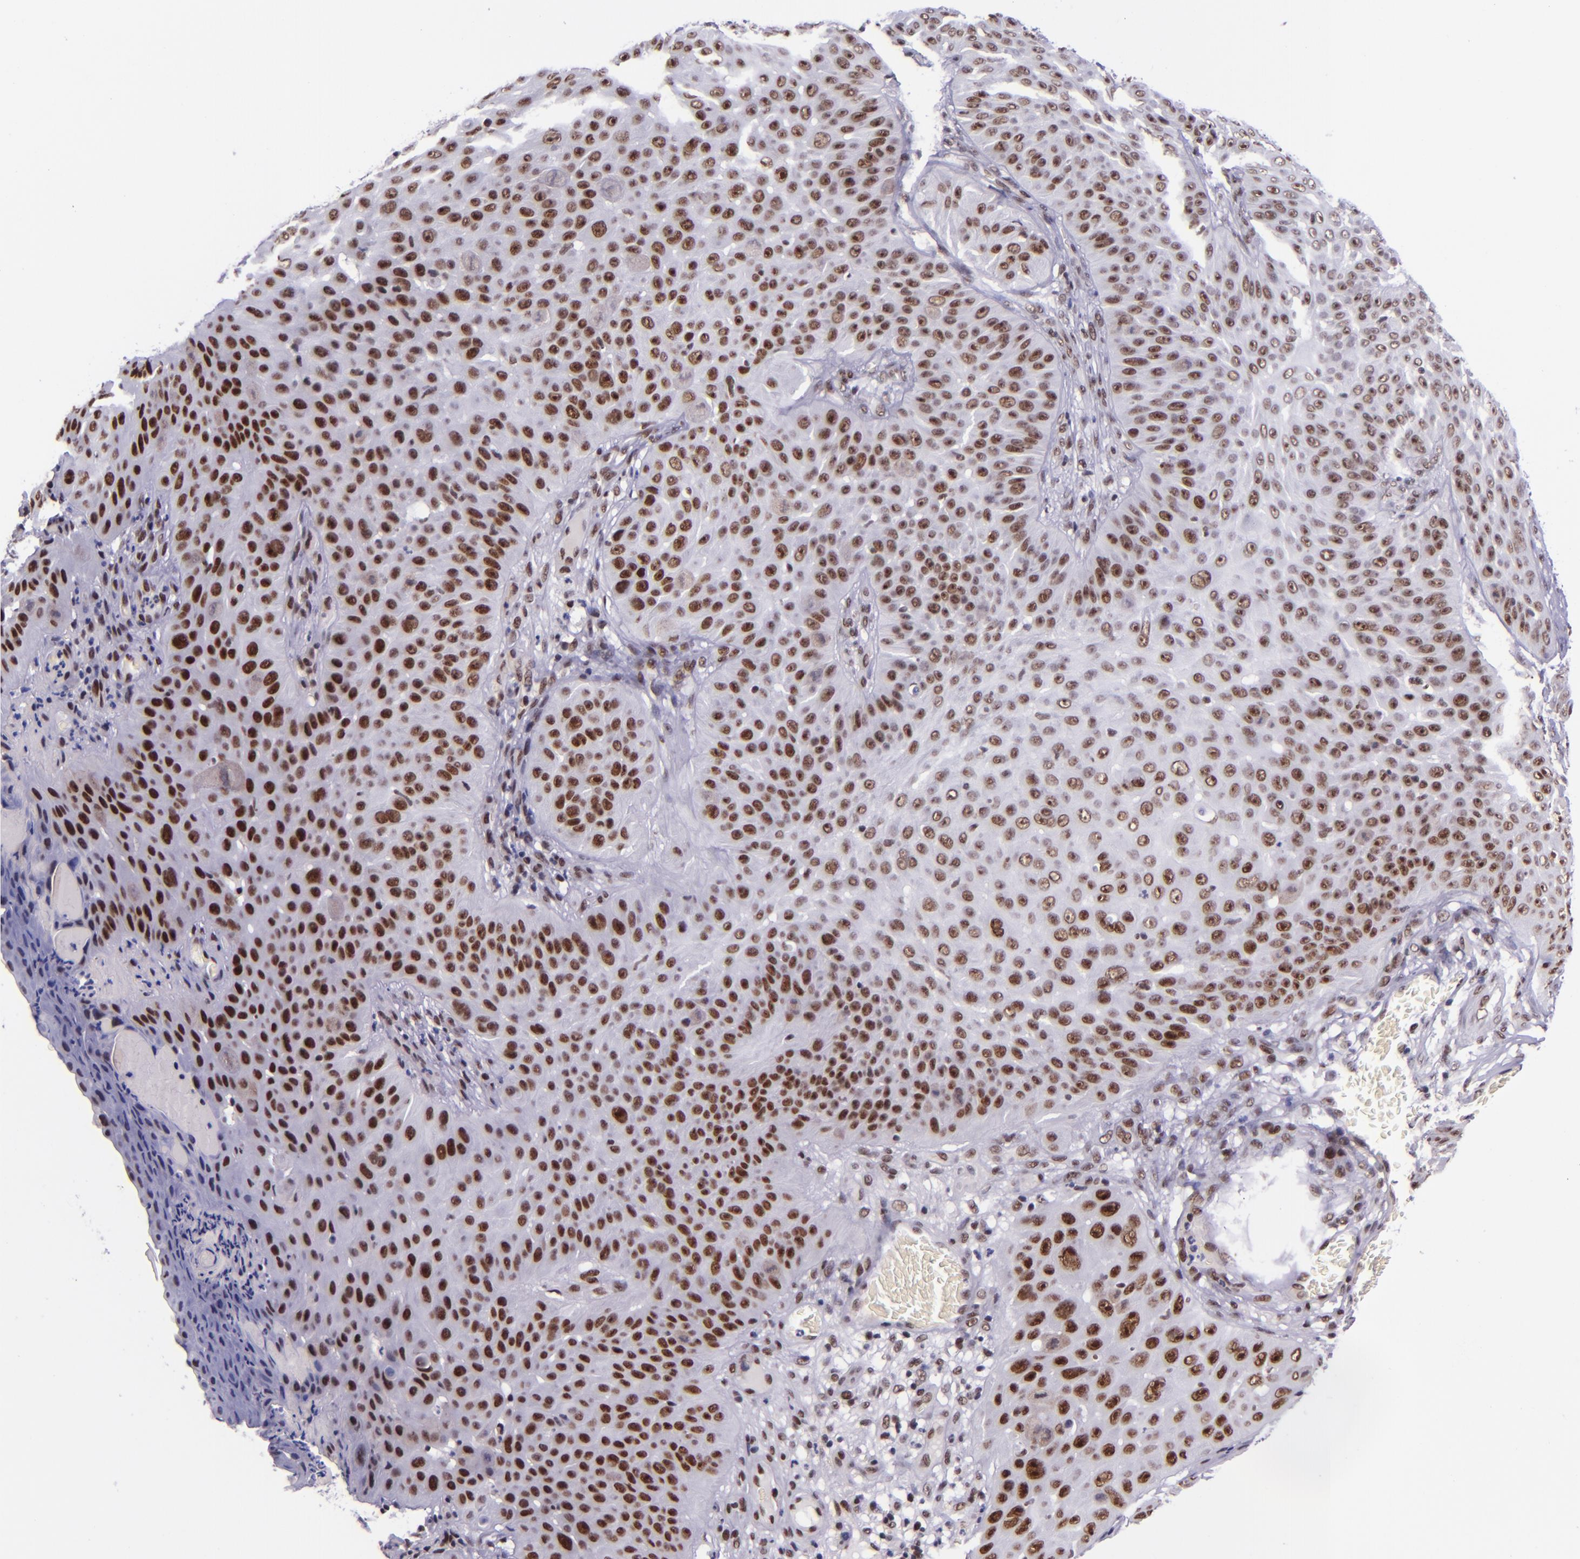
{"staining": {"intensity": "moderate", "quantity": ">75%", "location": "nuclear"}, "tissue": "skin cancer", "cell_type": "Tumor cells", "image_type": "cancer", "snomed": [{"axis": "morphology", "description": "Squamous cell carcinoma, NOS"}, {"axis": "topography", "description": "Skin"}], "caption": "Human skin cancer stained for a protein (brown) shows moderate nuclear positive expression in about >75% of tumor cells.", "gene": "GPKOW", "patient": {"sex": "male", "age": 82}}